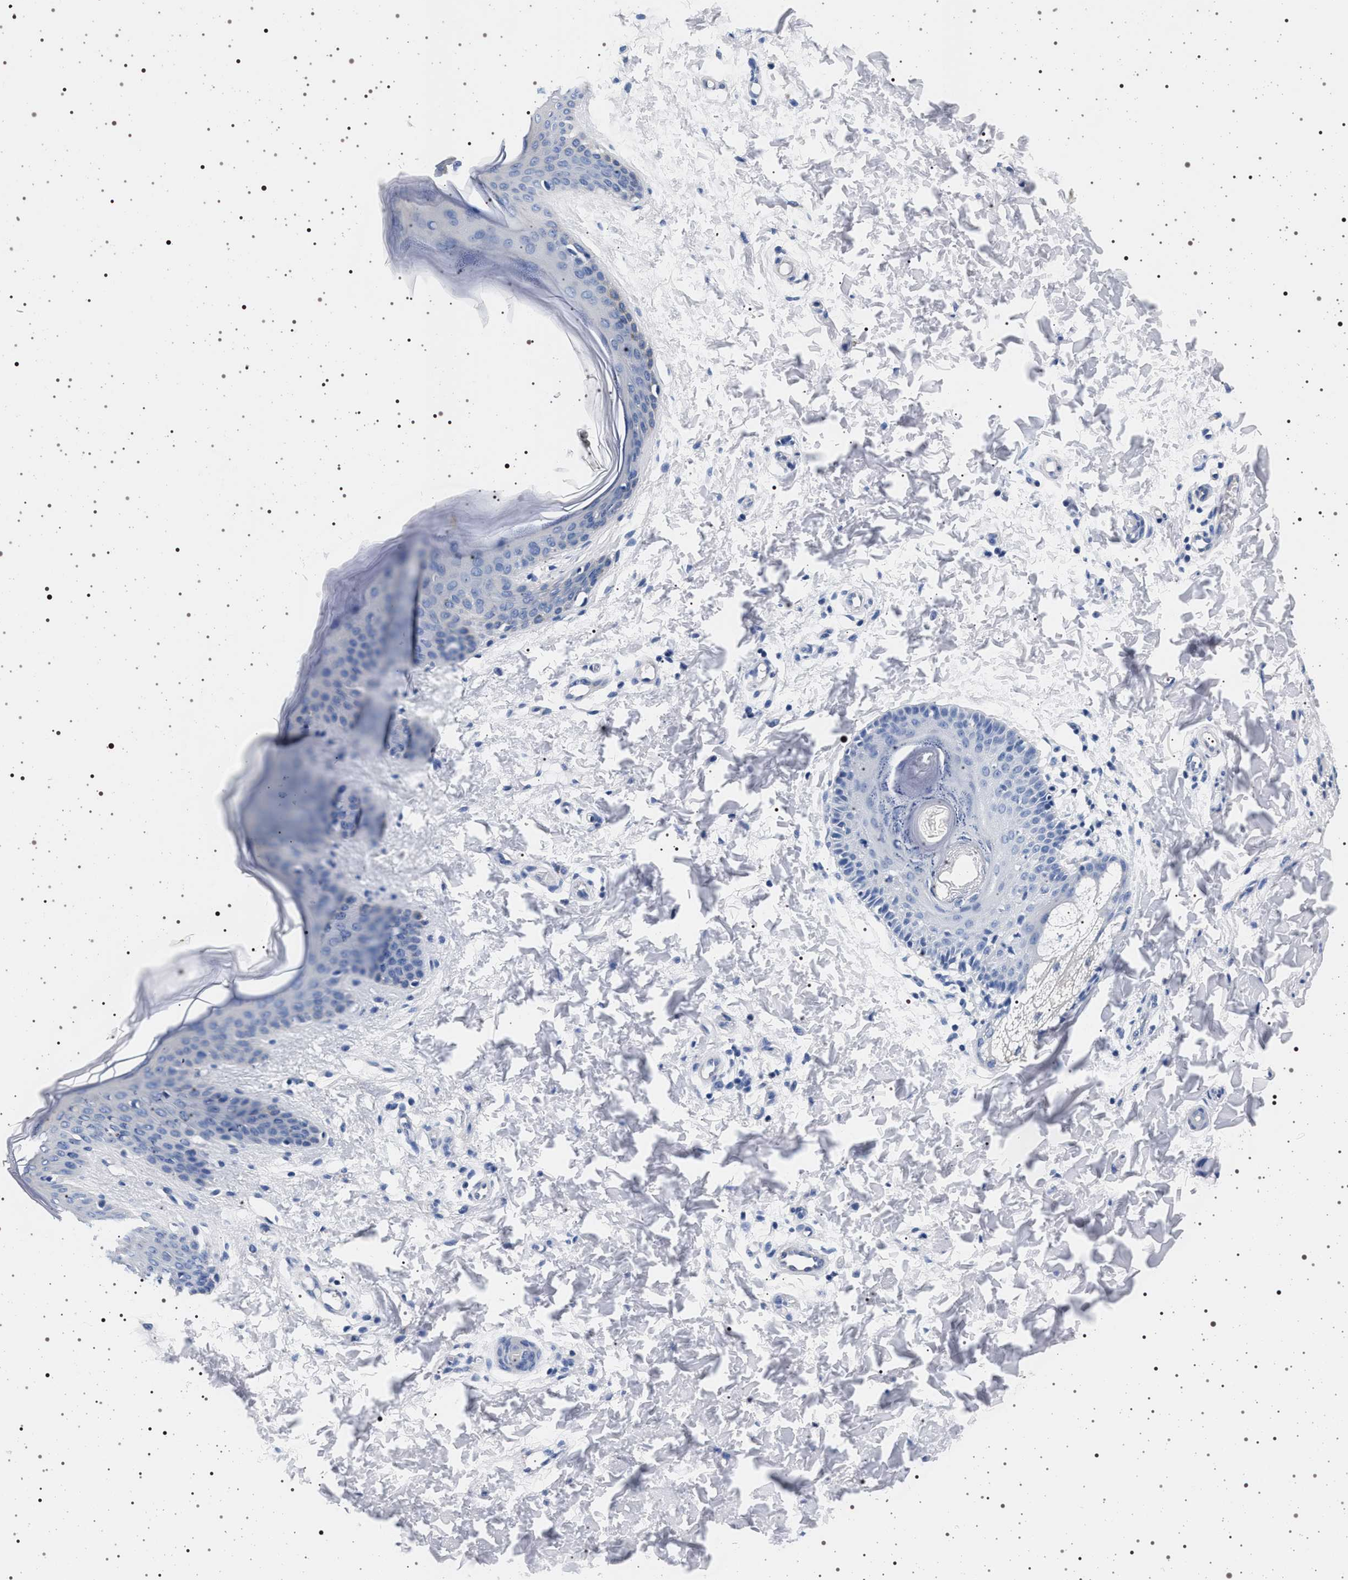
{"staining": {"intensity": "negative", "quantity": "none", "location": "none"}, "tissue": "skin", "cell_type": "Fibroblasts", "image_type": "normal", "snomed": [{"axis": "morphology", "description": "Normal tissue, NOS"}, {"axis": "topography", "description": "Skin"}], "caption": "A high-resolution photomicrograph shows immunohistochemistry staining of normal skin, which exhibits no significant staining in fibroblasts. (Immunohistochemistry, brightfield microscopy, high magnification).", "gene": "HSD17B1", "patient": {"sex": "female", "age": 17}}